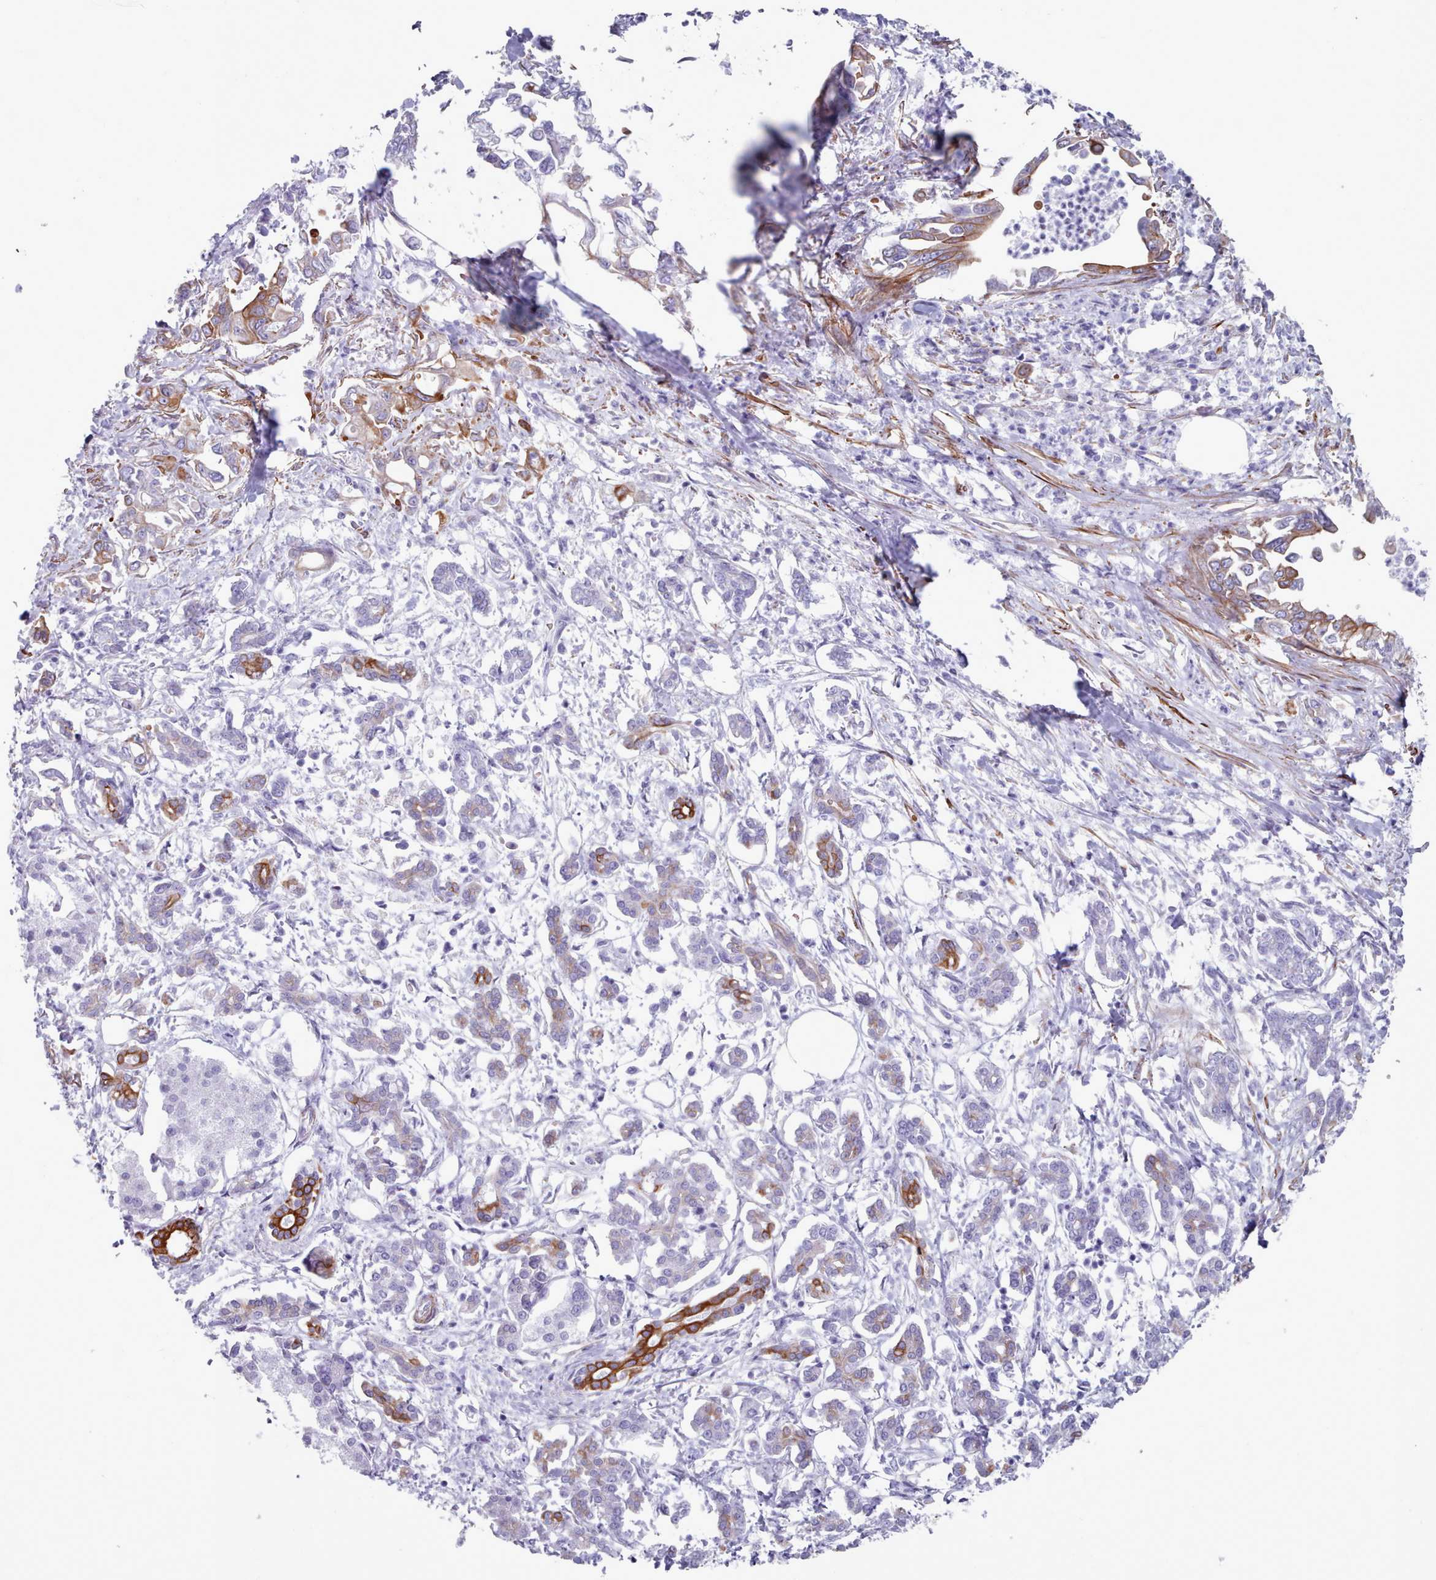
{"staining": {"intensity": "strong", "quantity": "<25%", "location": "cytoplasmic/membranous"}, "tissue": "pancreatic cancer", "cell_type": "Tumor cells", "image_type": "cancer", "snomed": [{"axis": "morphology", "description": "Adenocarcinoma, NOS"}, {"axis": "topography", "description": "Pancreas"}], "caption": "A brown stain labels strong cytoplasmic/membranous staining of a protein in pancreatic adenocarcinoma tumor cells.", "gene": "FPGS", "patient": {"sex": "male", "age": 61}}